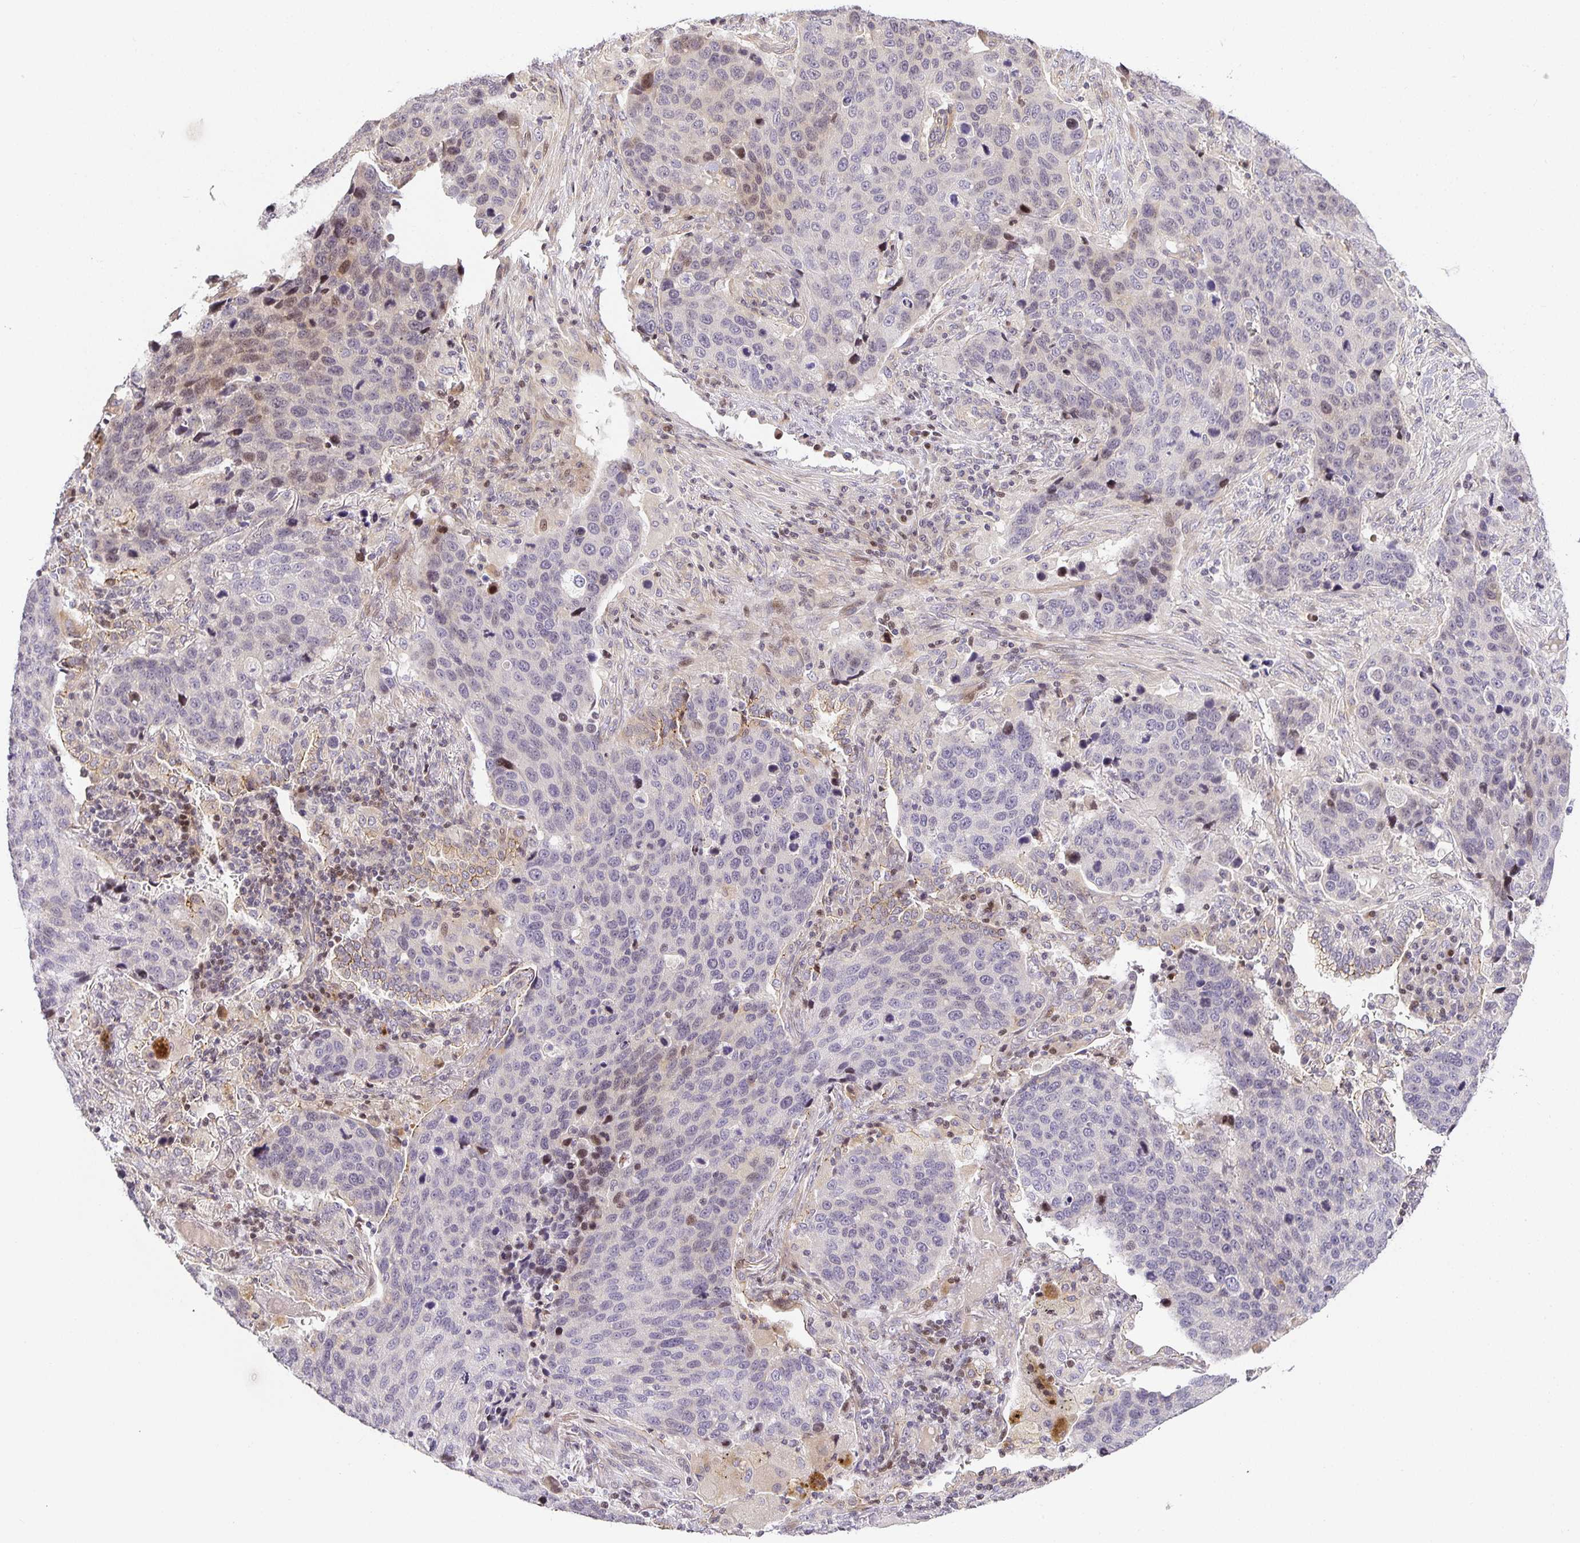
{"staining": {"intensity": "weak", "quantity": "<25%", "location": "nuclear"}, "tissue": "lung cancer", "cell_type": "Tumor cells", "image_type": "cancer", "snomed": [{"axis": "morphology", "description": "Squamous cell carcinoma, NOS"}, {"axis": "topography", "description": "Lymph node"}, {"axis": "topography", "description": "Lung"}], "caption": "Protein analysis of lung squamous cell carcinoma demonstrates no significant positivity in tumor cells.", "gene": "TJP3", "patient": {"sex": "male", "age": 61}}